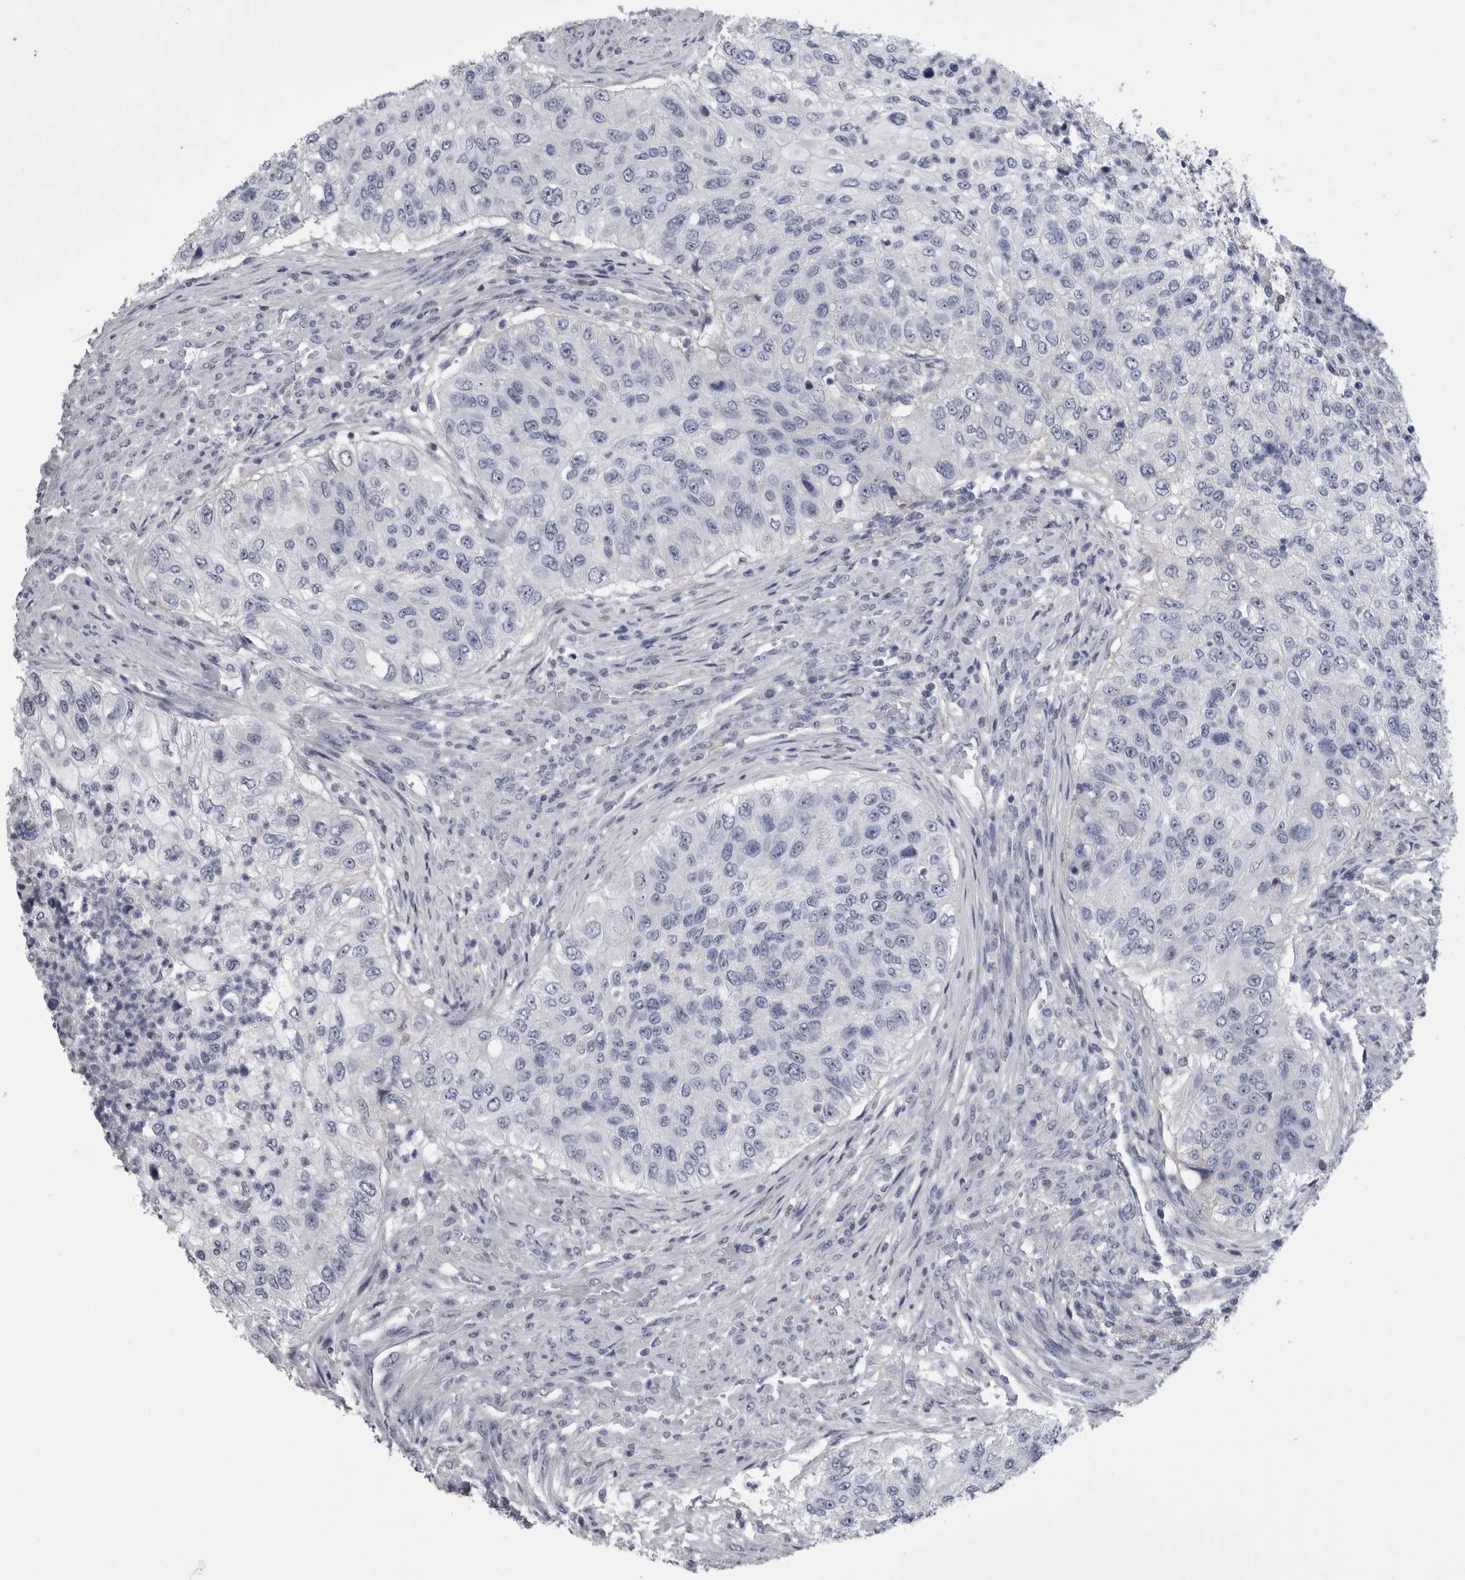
{"staining": {"intensity": "negative", "quantity": "none", "location": "none"}, "tissue": "urothelial cancer", "cell_type": "Tumor cells", "image_type": "cancer", "snomed": [{"axis": "morphology", "description": "Urothelial carcinoma, High grade"}, {"axis": "topography", "description": "Urinary bladder"}], "caption": "Immunohistochemistry histopathology image of urothelial carcinoma (high-grade) stained for a protein (brown), which demonstrates no expression in tumor cells.", "gene": "AFMID", "patient": {"sex": "female", "age": 60}}